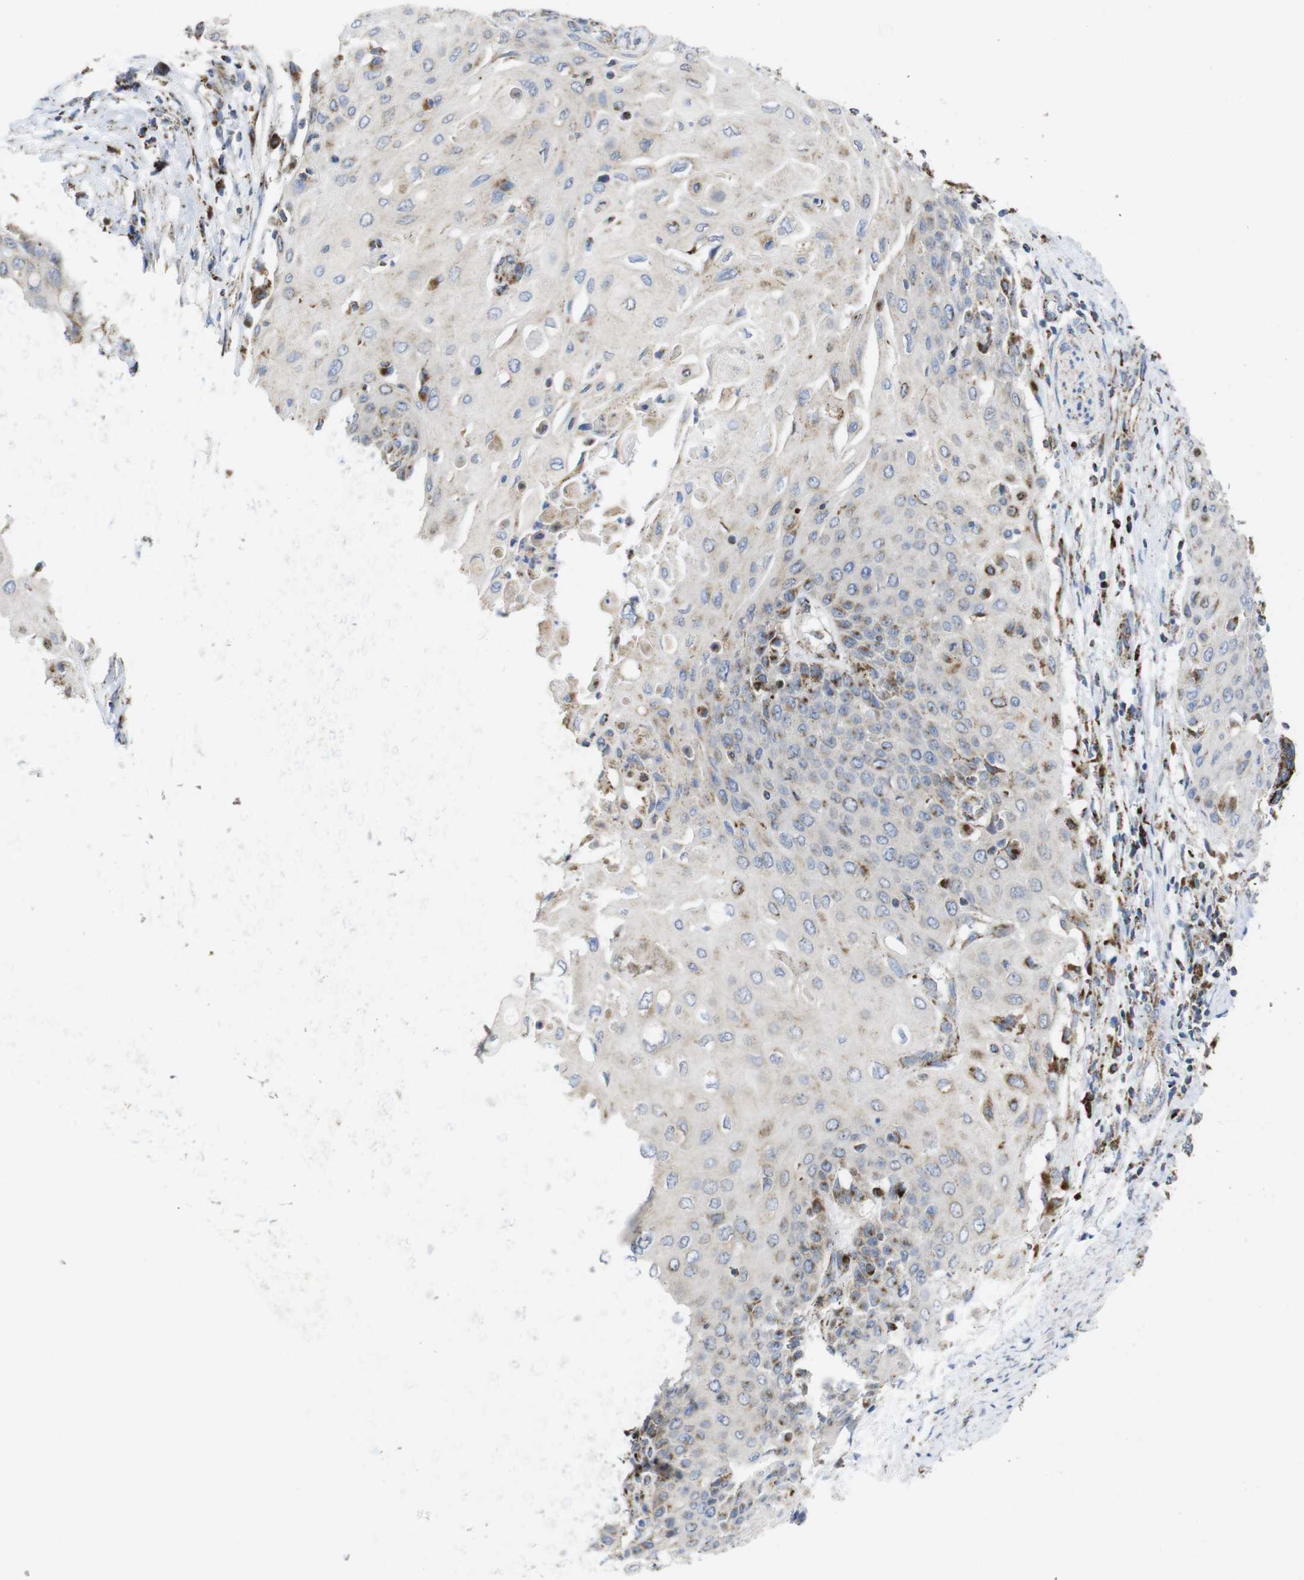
{"staining": {"intensity": "negative", "quantity": "none", "location": "none"}, "tissue": "cervical cancer", "cell_type": "Tumor cells", "image_type": "cancer", "snomed": [{"axis": "morphology", "description": "Squamous cell carcinoma, NOS"}, {"axis": "topography", "description": "Cervix"}], "caption": "A histopathology image of human cervical cancer is negative for staining in tumor cells.", "gene": "TMEM192", "patient": {"sex": "female", "age": 39}}